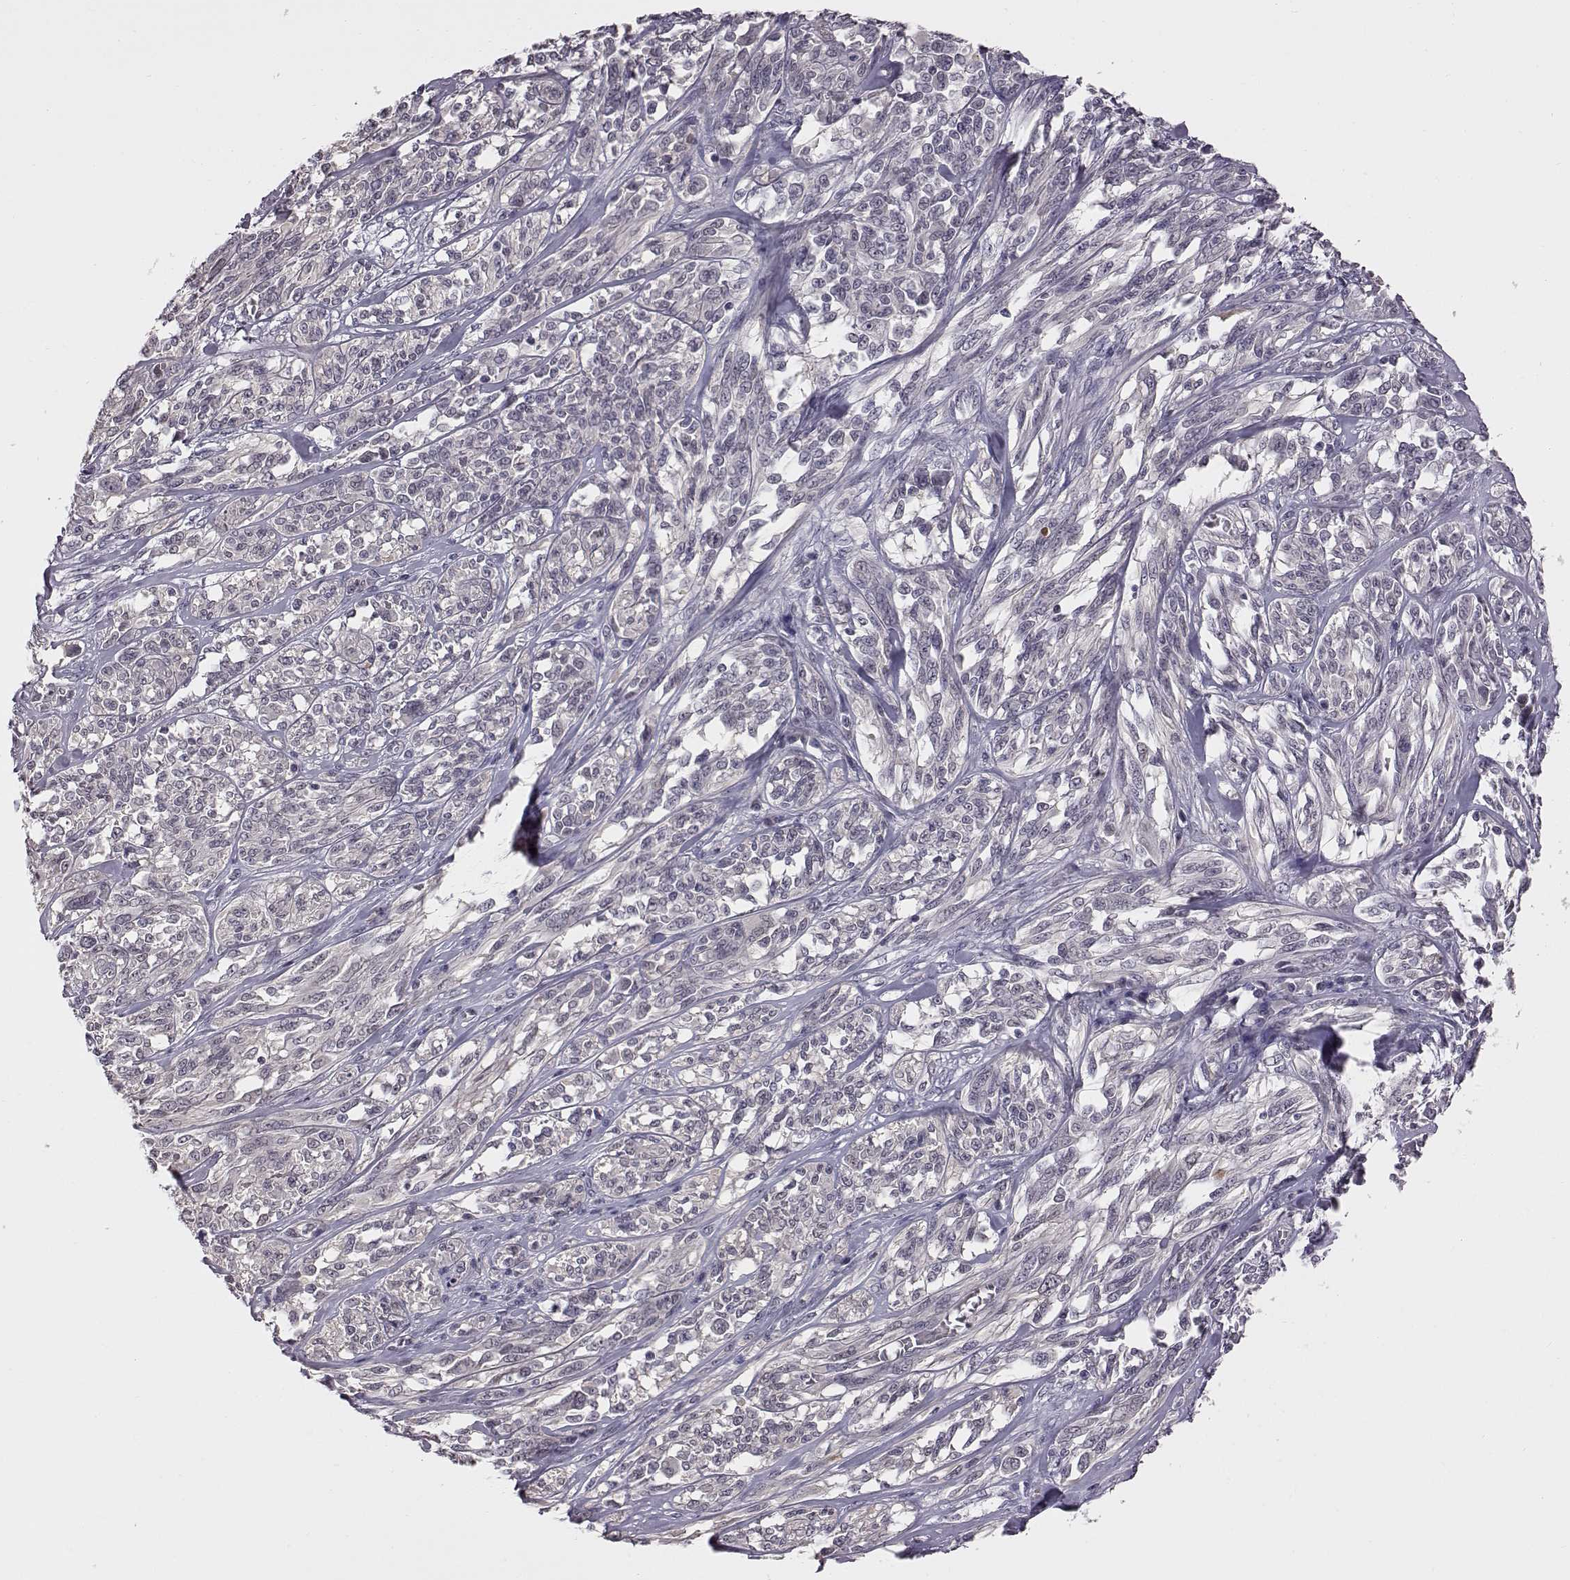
{"staining": {"intensity": "negative", "quantity": "none", "location": "none"}, "tissue": "melanoma", "cell_type": "Tumor cells", "image_type": "cancer", "snomed": [{"axis": "morphology", "description": "Malignant melanoma, NOS"}, {"axis": "topography", "description": "Skin"}], "caption": "Tumor cells are negative for brown protein staining in malignant melanoma.", "gene": "C10orf62", "patient": {"sex": "female", "age": 91}}